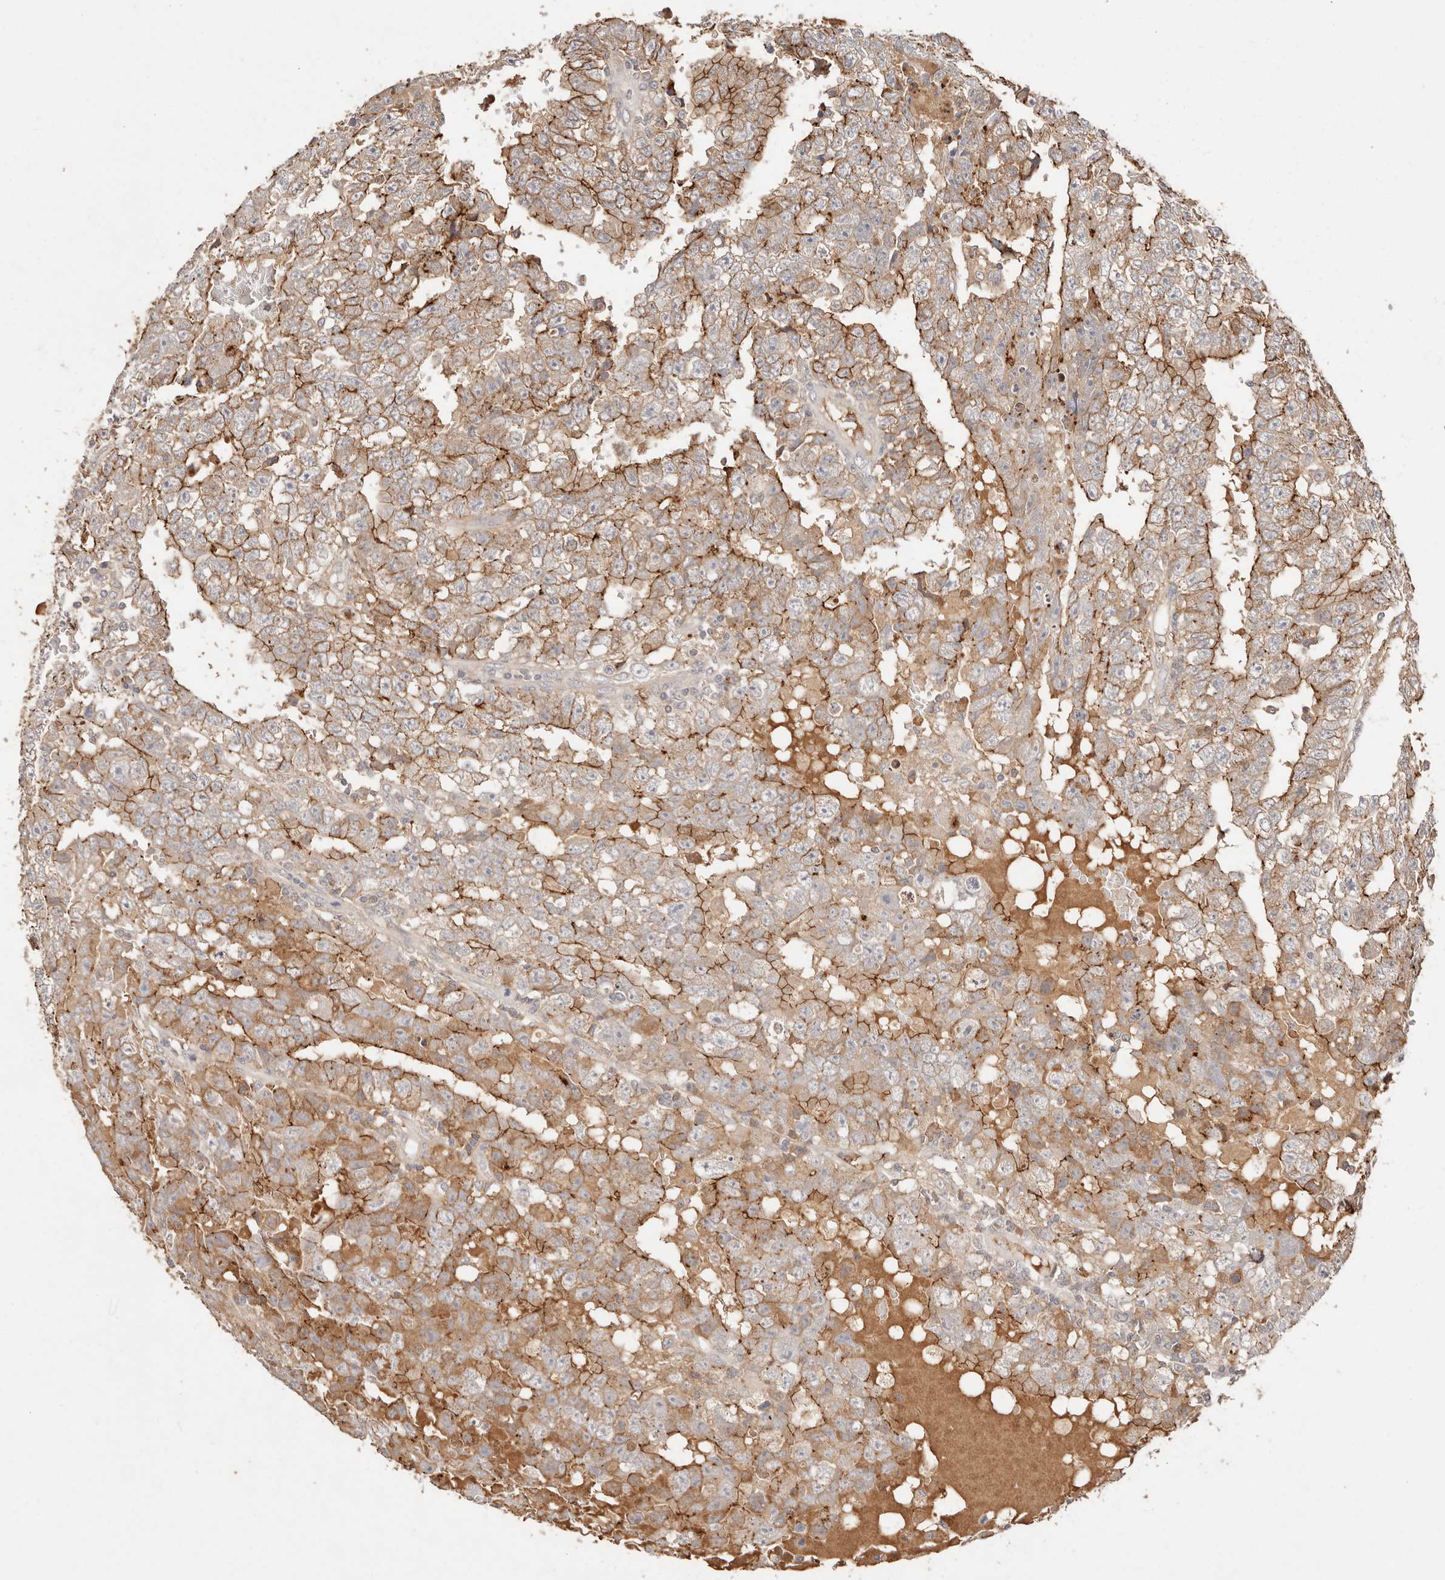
{"staining": {"intensity": "moderate", "quantity": "25%-75%", "location": "cytoplasmic/membranous"}, "tissue": "testis cancer", "cell_type": "Tumor cells", "image_type": "cancer", "snomed": [{"axis": "morphology", "description": "Carcinoma, Embryonal, NOS"}, {"axis": "topography", "description": "Testis"}], "caption": "There is medium levels of moderate cytoplasmic/membranous positivity in tumor cells of testis cancer, as demonstrated by immunohistochemical staining (brown color).", "gene": "CXADR", "patient": {"sex": "male", "age": 25}}